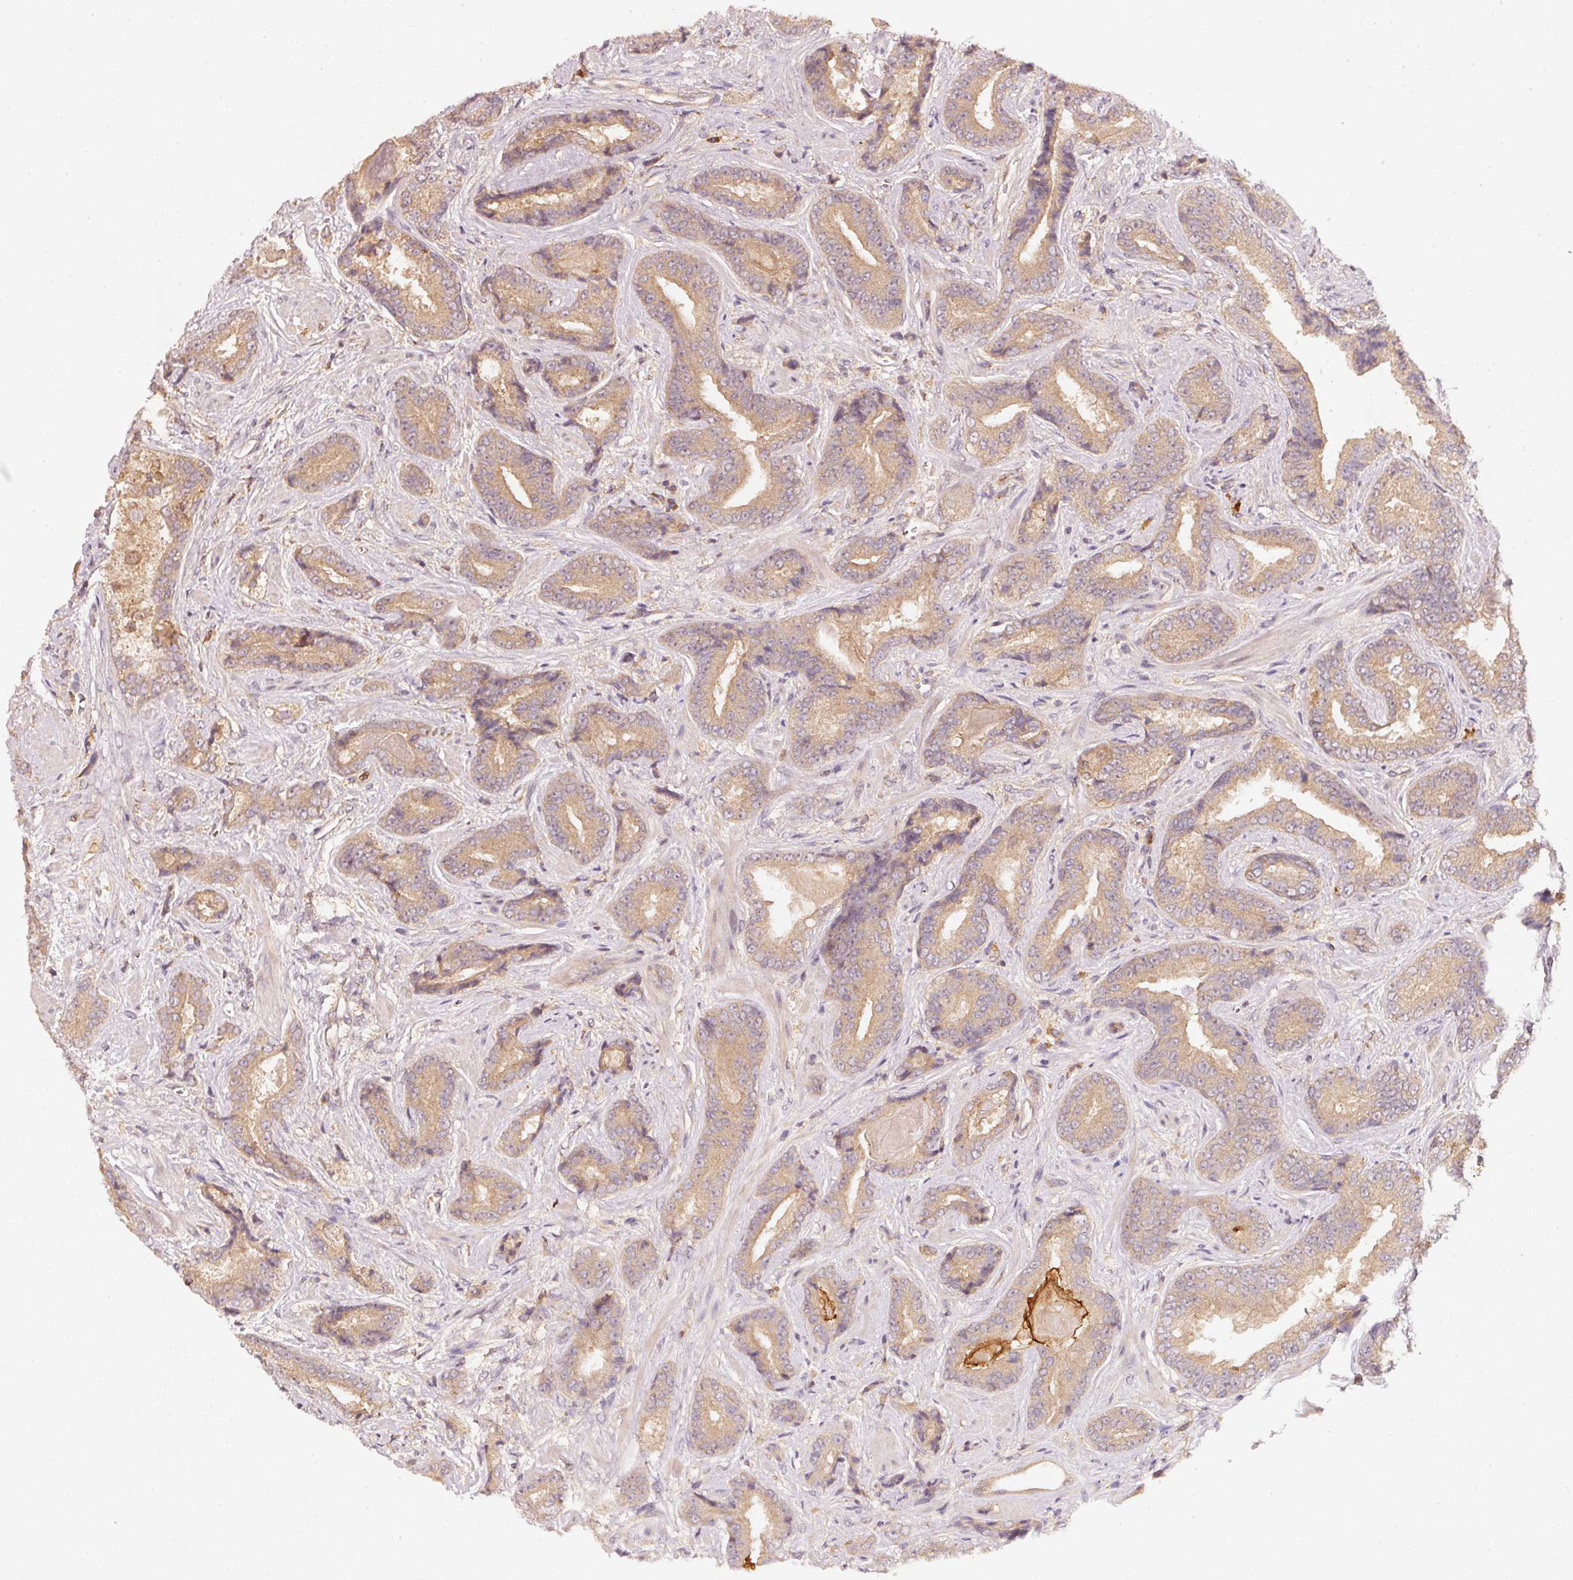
{"staining": {"intensity": "moderate", "quantity": ">75%", "location": "cytoplasmic/membranous"}, "tissue": "prostate cancer", "cell_type": "Tumor cells", "image_type": "cancer", "snomed": [{"axis": "morphology", "description": "Adenocarcinoma, Low grade"}, {"axis": "topography", "description": "Prostate"}], "caption": "Immunohistochemical staining of prostate adenocarcinoma (low-grade) demonstrates medium levels of moderate cytoplasmic/membranous positivity in approximately >75% of tumor cells.", "gene": "RRAS2", "patient": {"sex": "male", "age": 62}}